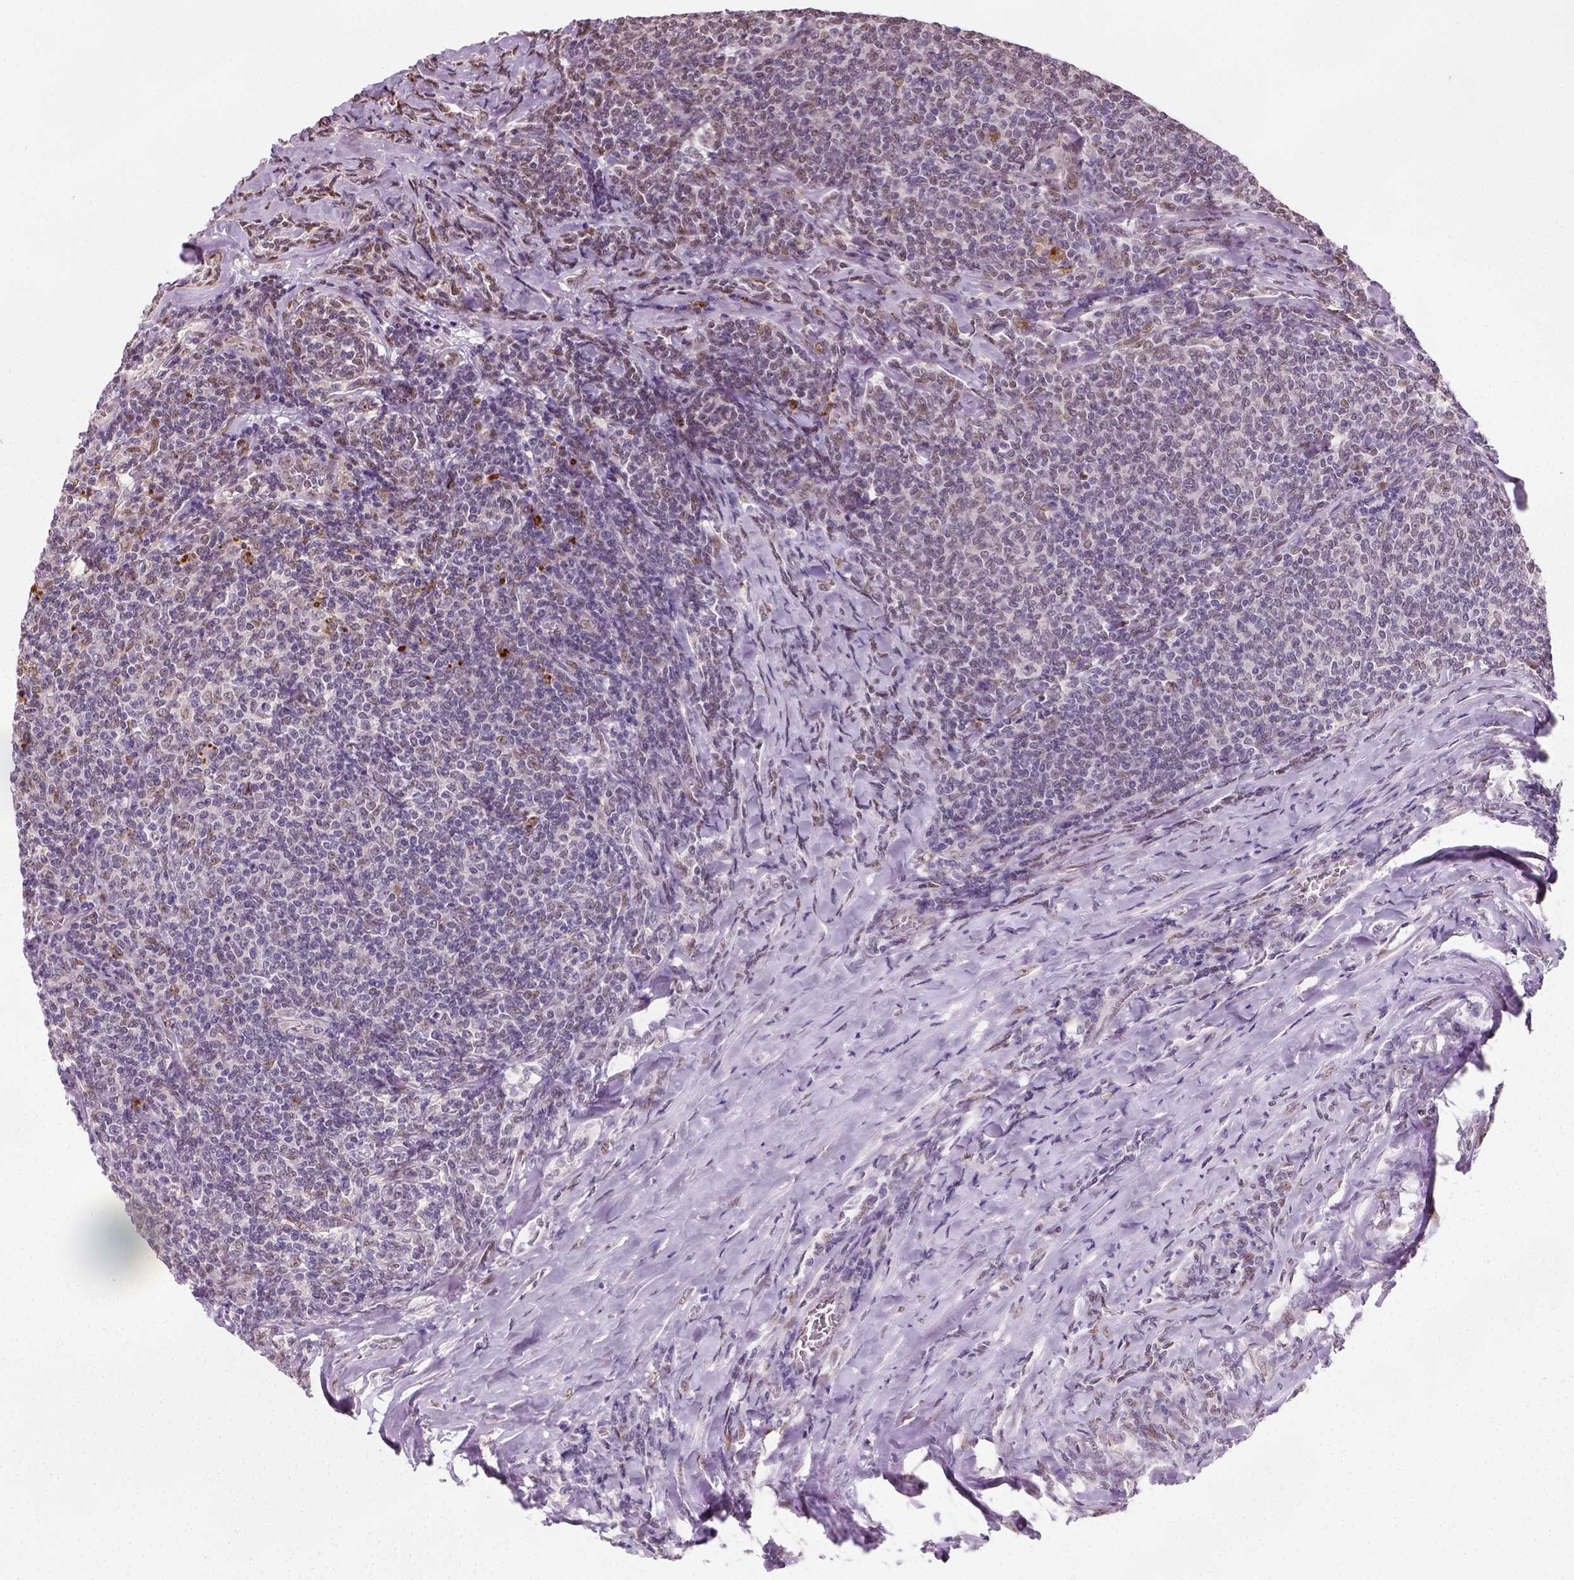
{"staining": {"intensity": "weak", "quantity": "25%-75%", "location": "nuclear"}, "tissue": "lymphoma", "cell_type": "Tumor cells", "image_type": "cancer", "snomed": [{"axis": "morphology", "description": "Malignant lymphoma, non-Hodgkin's type, Low grade"}, {"axis": "topography", "description": "Lymph node"}], "caption": "Lymphoma stained with immunohistochemistry (IHC) exhibits weak nuclear positivity in approximately 25%-75% of tumor cells. The staining is performed using DAB (3,3'-diaminobenzidine) brown chromogen to label protein expression. The nuclei are counter-stained blue using hematoxylin.", "gene": "C1orf112", "patient": {"sex": "male", "age": 52}}